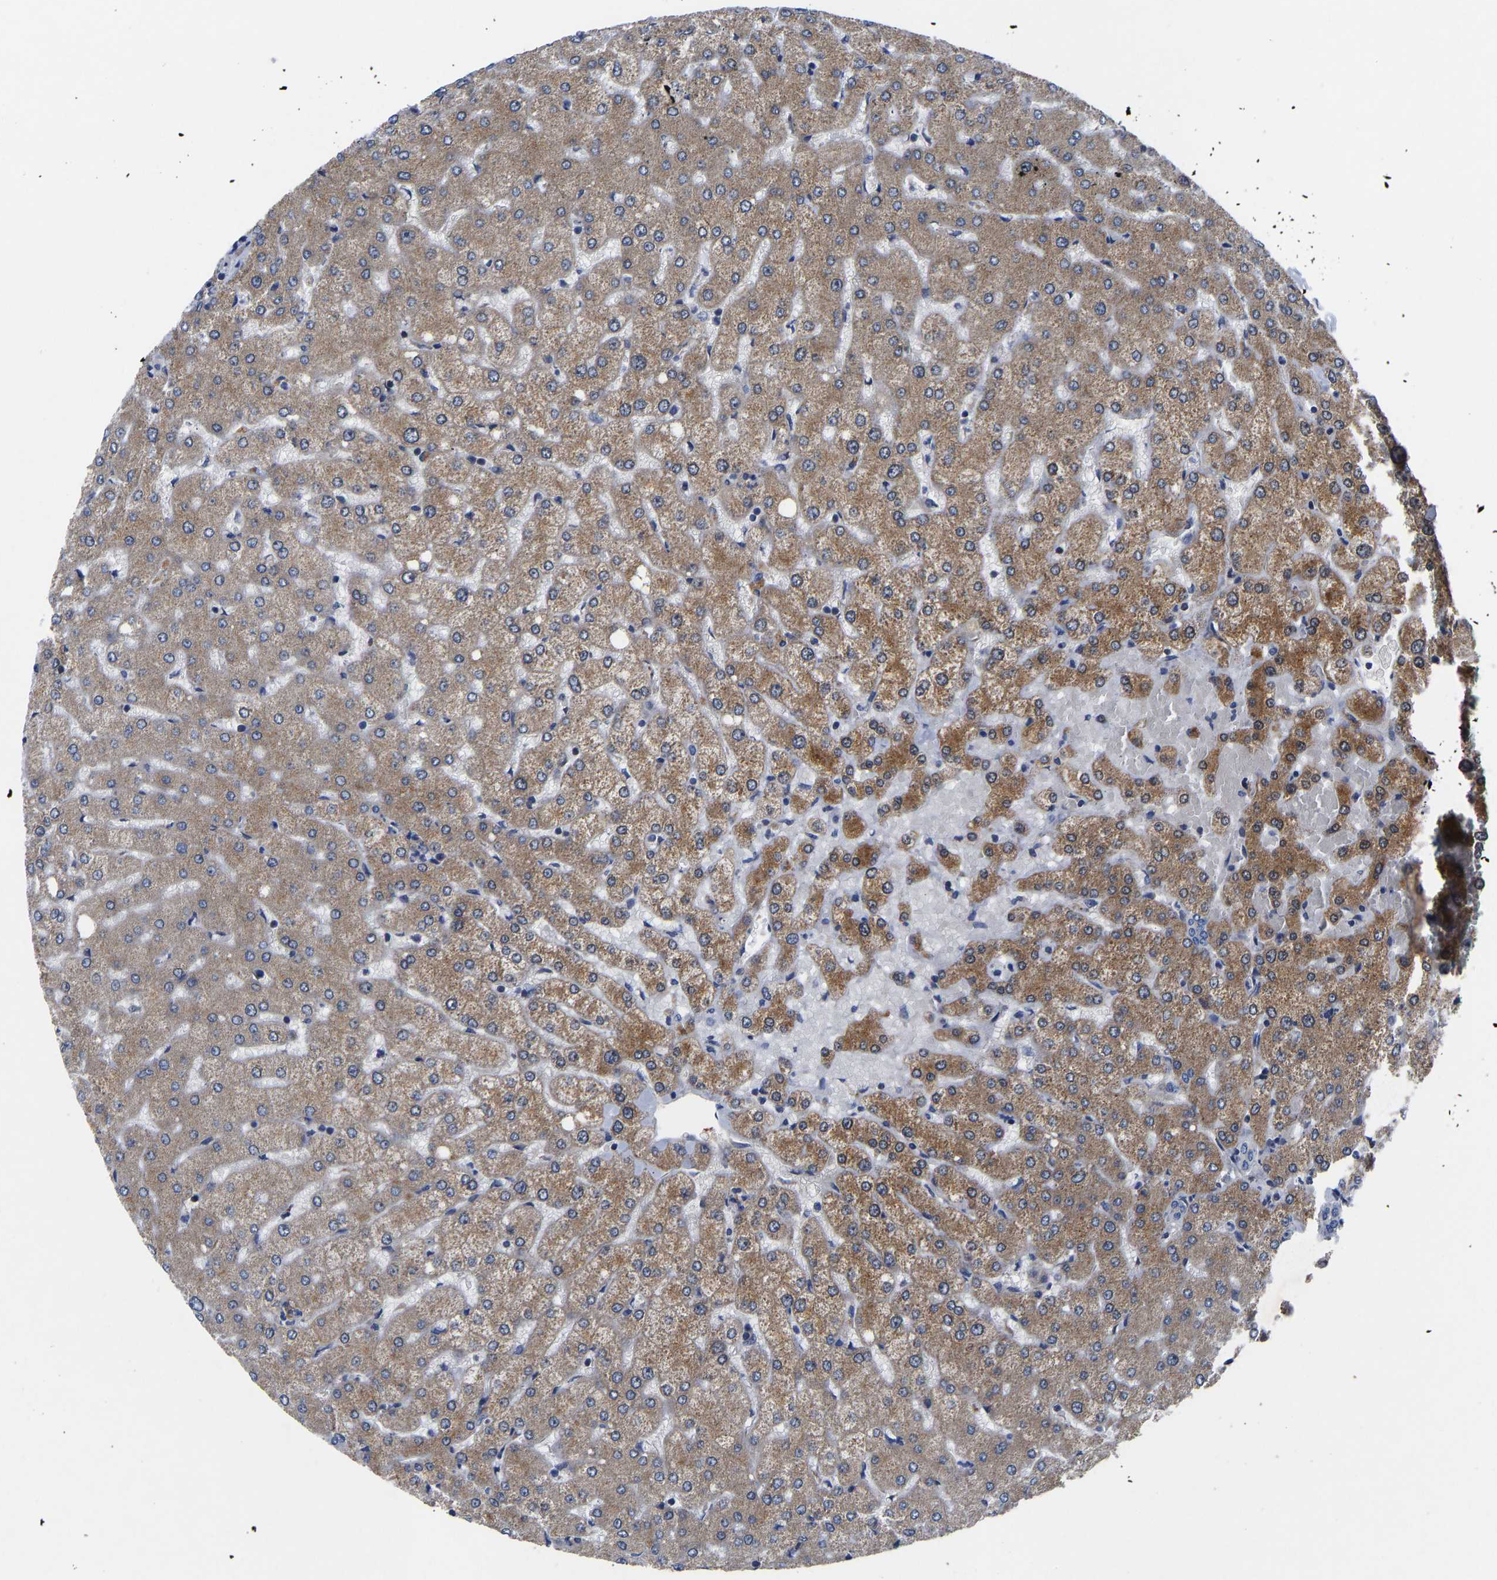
{"staining": {"intensity": "negative", "quantity": "none", "location": "none"}, "tissue": "liver", "cell_type": "Cholangiocytes", "image_type": "normal", "snomed": [{"axis": "morphology", "description": "Normal tissue, NOS"}, {"axis": "topography", "description": "Liver"}], "caption": "An immunohistochemistry photomicrograph of normal liver is shown. There is no staining in cholangiocytes of liver.", "gene": "FRRS1", "patient": {"sex": "female", "age": 54}}